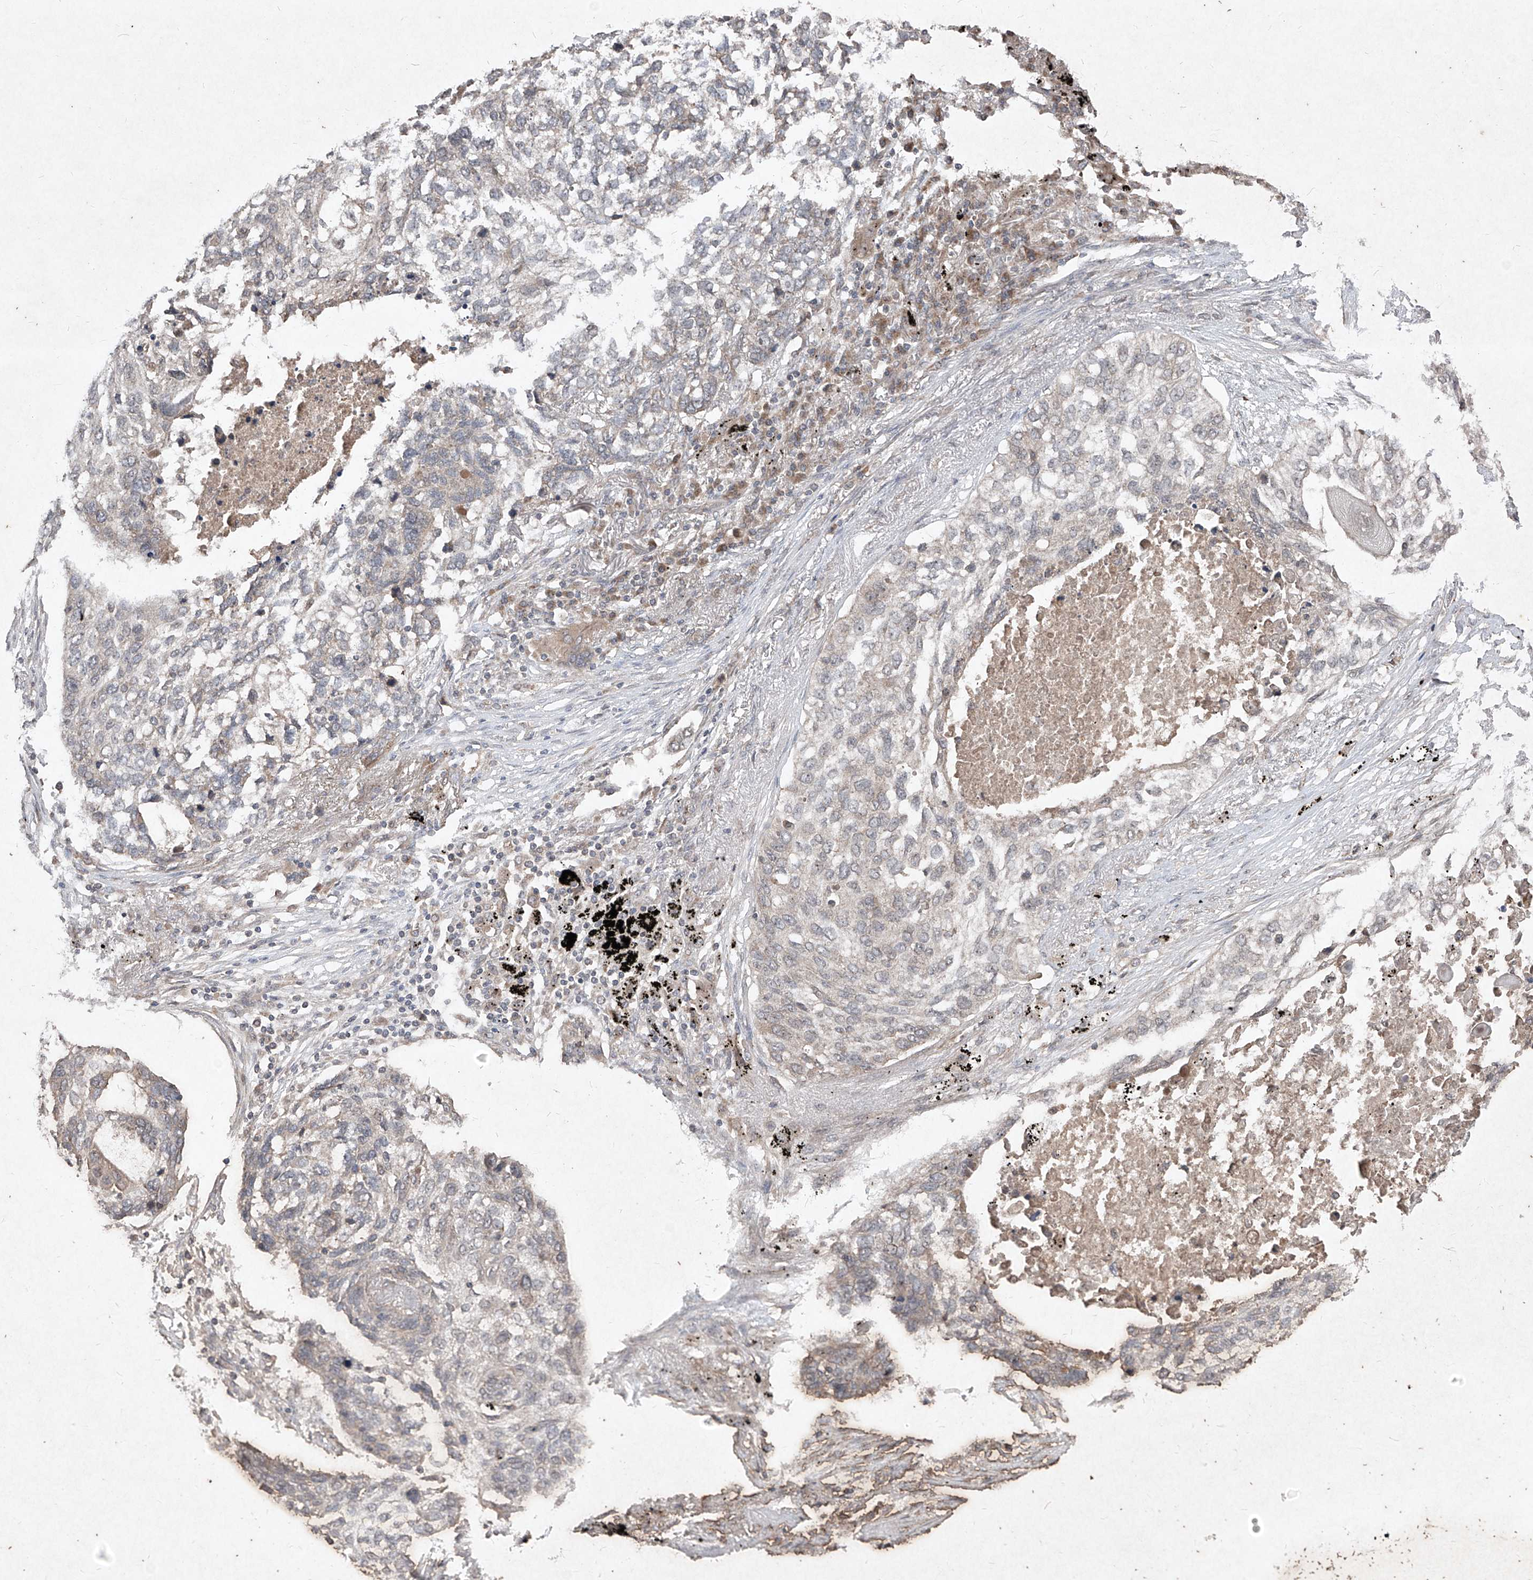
{"staining": {"intensity": "weak", "quantity": "<25%", "location": "cytoplasmic/membranous"}, "tissue": "lung cancer", "cell_type": "Tumor cells", "image_type": "cancer", "snomed": [{"axis": "morphology", "description": "Squamous cell carcinoma, NOS"}, {"axis": "topography", "description": "Lung"}], "caption": "This histopathology image is of lung squamous cell carcinoma stained with immunohistochemistry to label a protein in brown with the nuclei are counter-stained blue. There is no staining in tumor cells.", "gene": "ABCD3", "patient": {"sex": "female", "age": 63}}